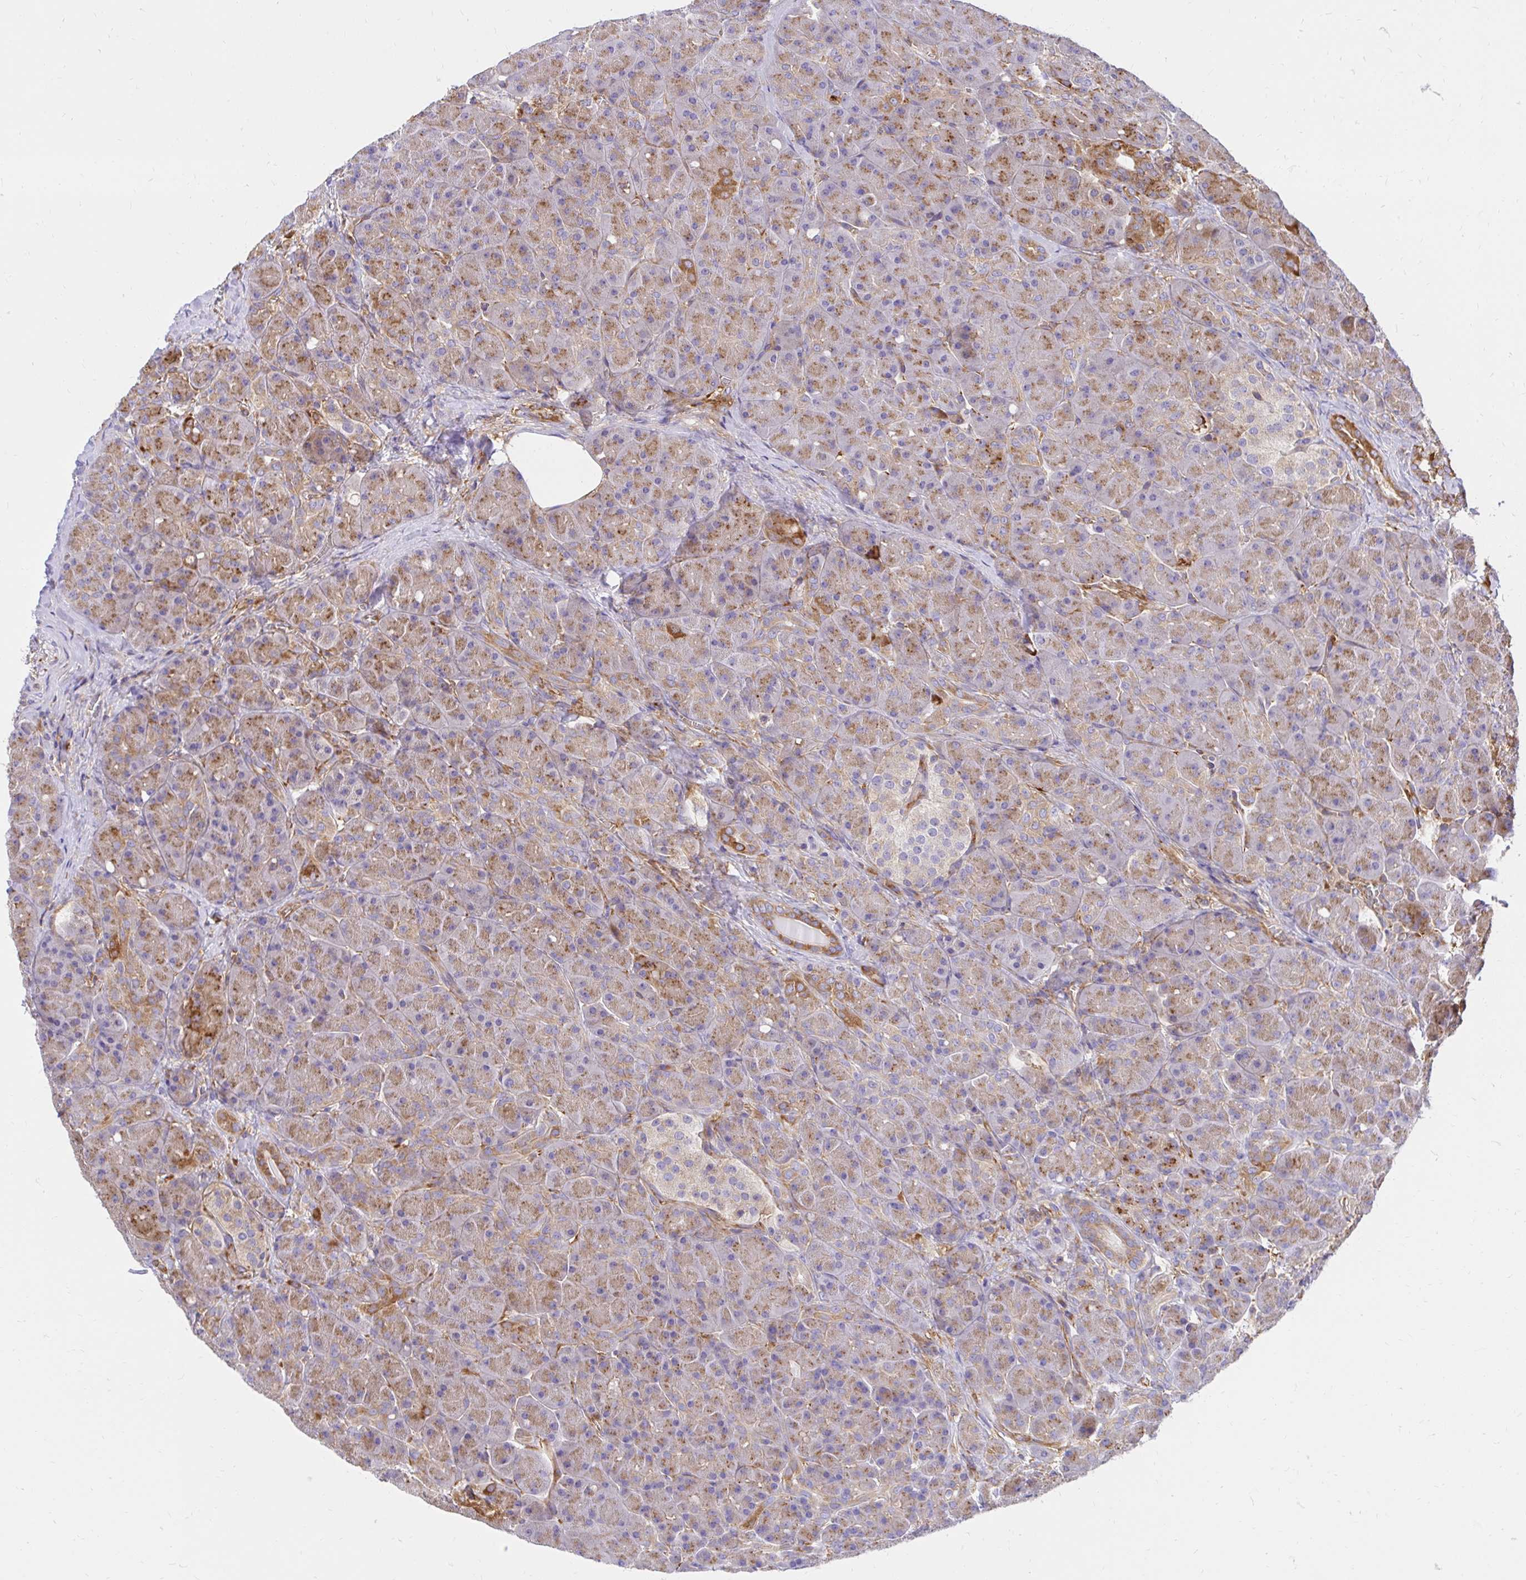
{"staining": {"intensity": "weak", "quantity": ">75%", "location": "cytoplasmic/membranous"}, "tissue": "pancreas", "cell_type": "Exocrine glandular cells", "image_type": "normal", "snomed": [{"axis": "morphology", "description": "Normal tissue, NOS"}, {"axis": "topography", "description": "Pancreas"}], "caption": "Immunohistochemistry (DAB) staining of normal human pancreas displays weak cytoplasmic/membranous protein staining in about >75% of exocrine glandular cells. The staining is performed using DAB brown chromogen to label protein expression. The nuclei are counter-stained blue using hematoxylin.", "gene": "ABCB10", "patient": {"sex": "male", "age": 55}}